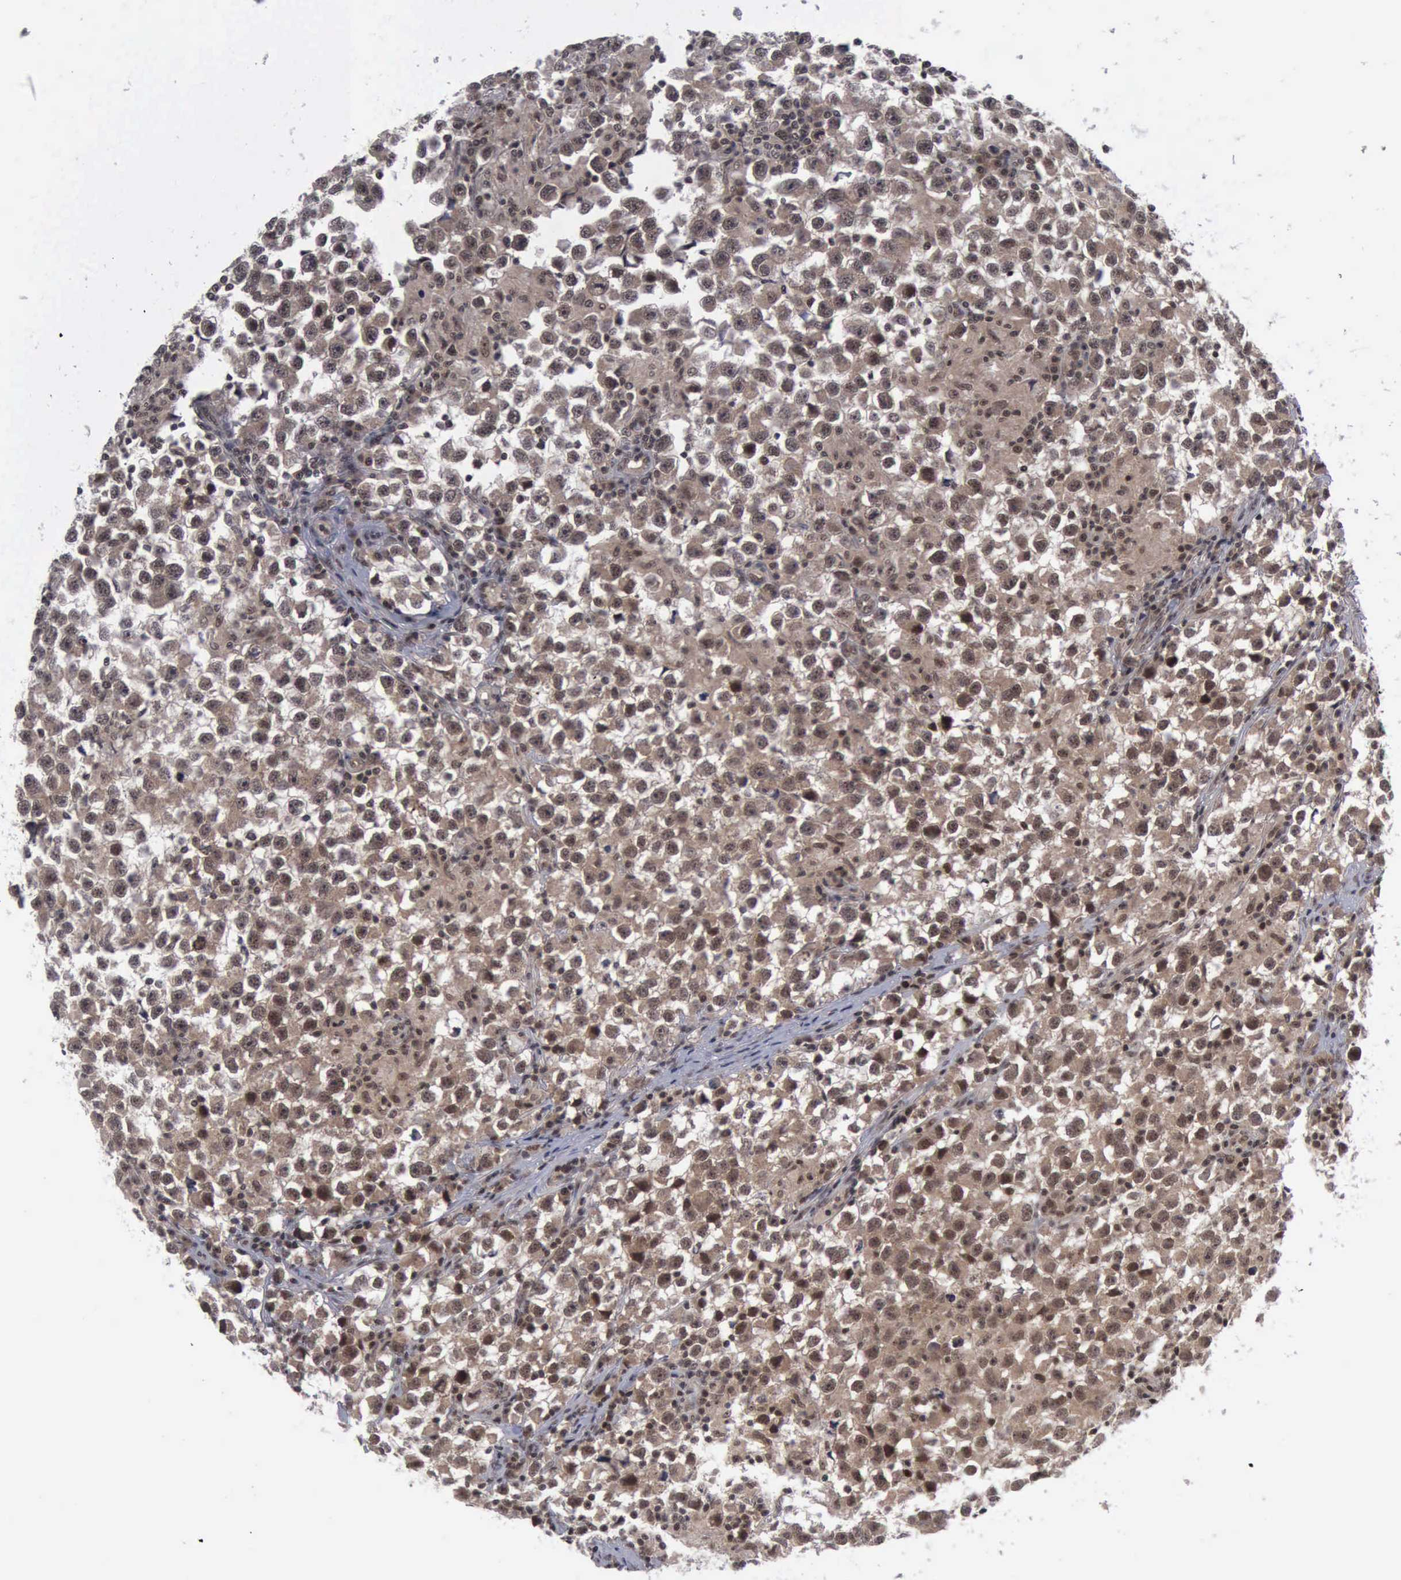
{"staining": {"intensity": "moderate", "quantity": ">75%", "location": "cytoplasmic/membranous,nuclear"}, "tissue": "testis cancer", "cell_type": "Tumor cells", "image_type": "cancer", "snomed": [{"axis": "morphology", "description": "Seminoma, NOS"}, {"axis": "topography", "description": "Testis"}], "caption": "Tumor cells exhibit medium levels of moderate cytoplasmic/membranous and nuclear positivity in about >75% of cells in human seminoma (testis).", "gene": "ATM", "patient": {"sex": "male", "age": 33}}